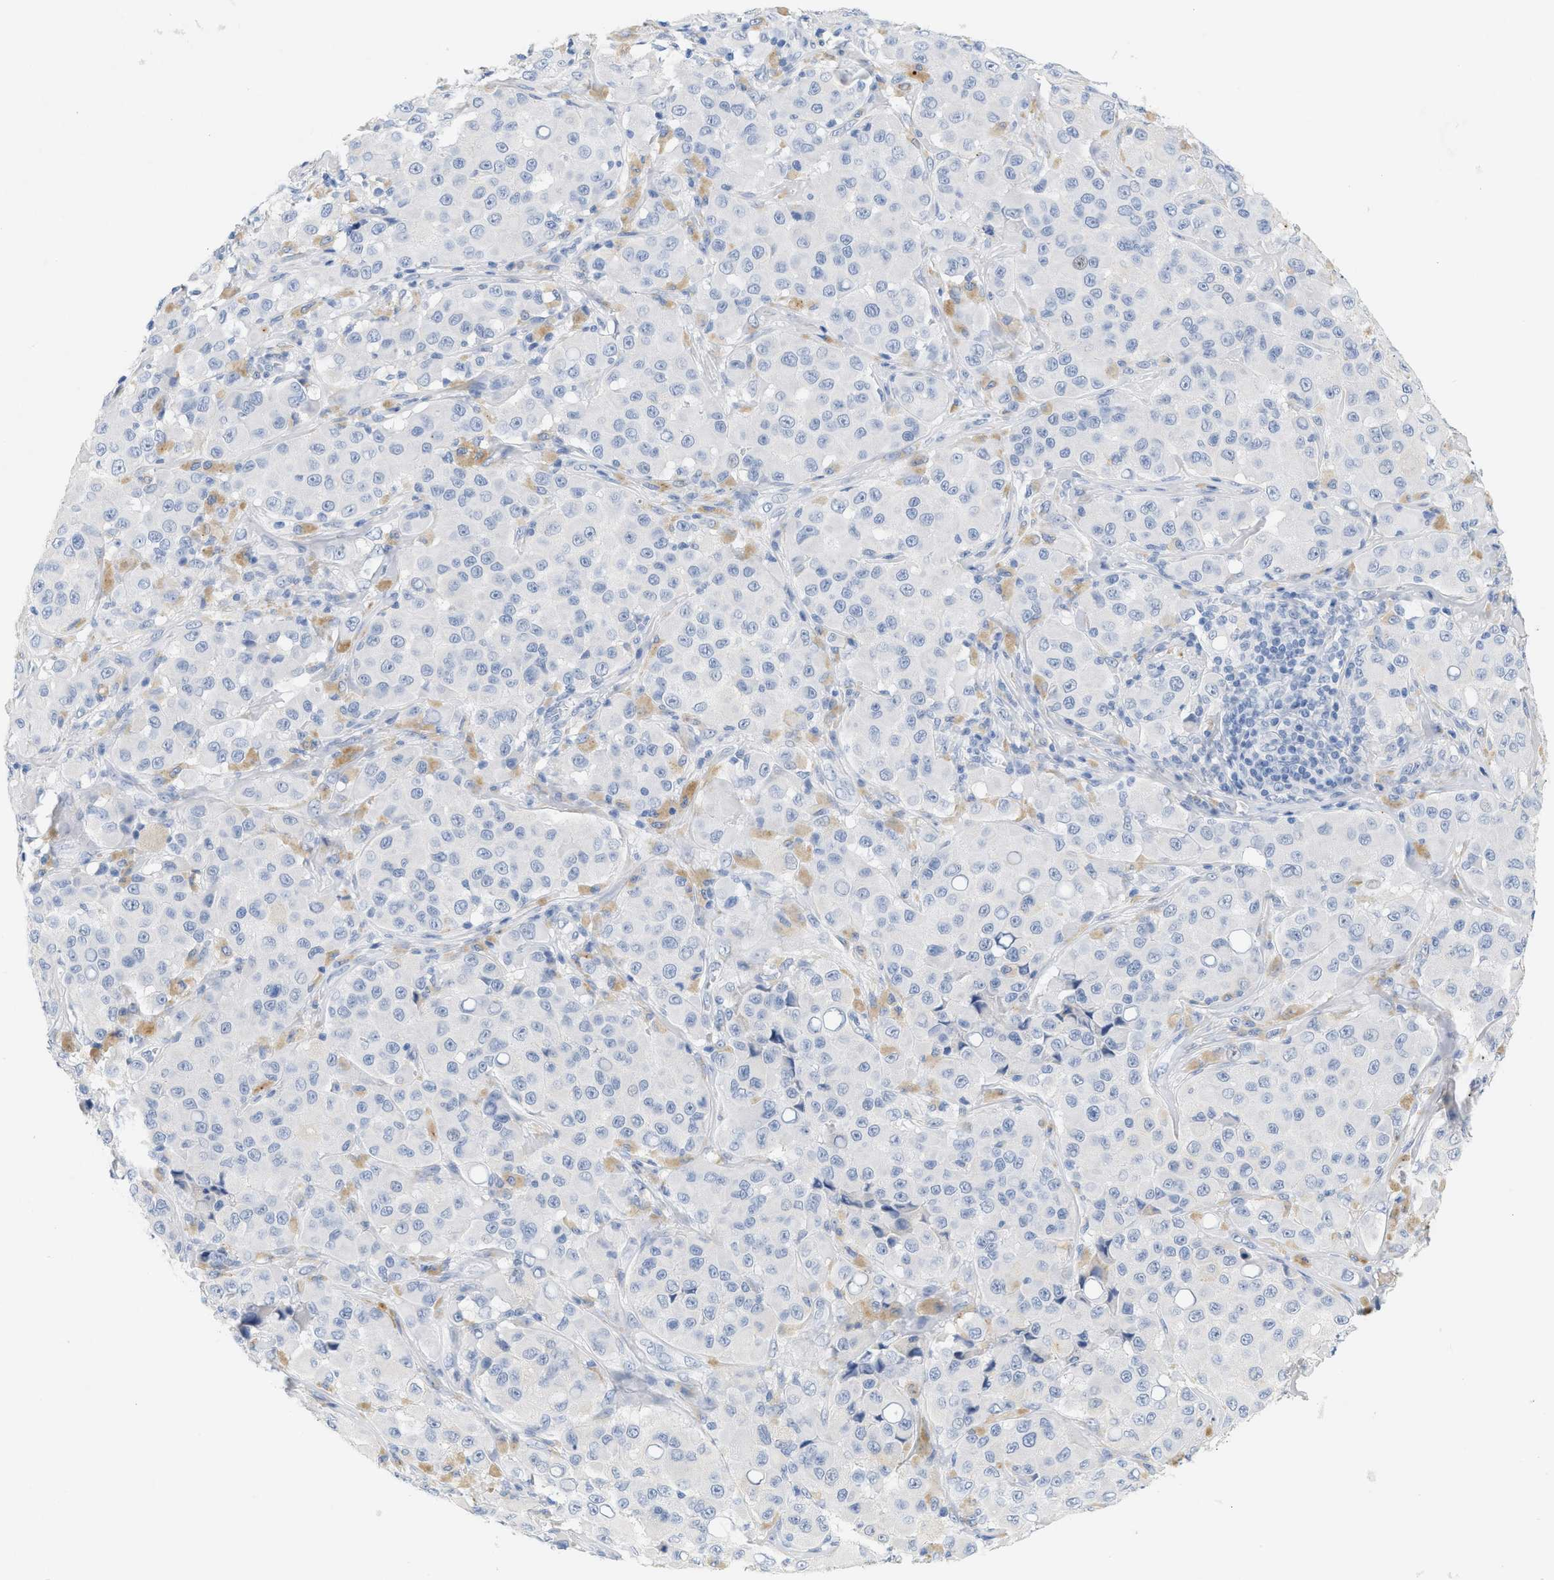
{"staining": {"intensity": "negative", "quantity": "none", "location": "none"}, "tissue": "melanoma", "cell_type": "Tumor cells", "image_type": "cancer", "snomed": [{"axis": "morphology", "description": "Malignant melanoma, NOS"}, {"axis": "topography", "description": "Skin"}], "caption": "Tumor cells show no significant staining in malignant melanoma.", "gene": "CFH", "patient": {"sex": "male", "age": 84}}